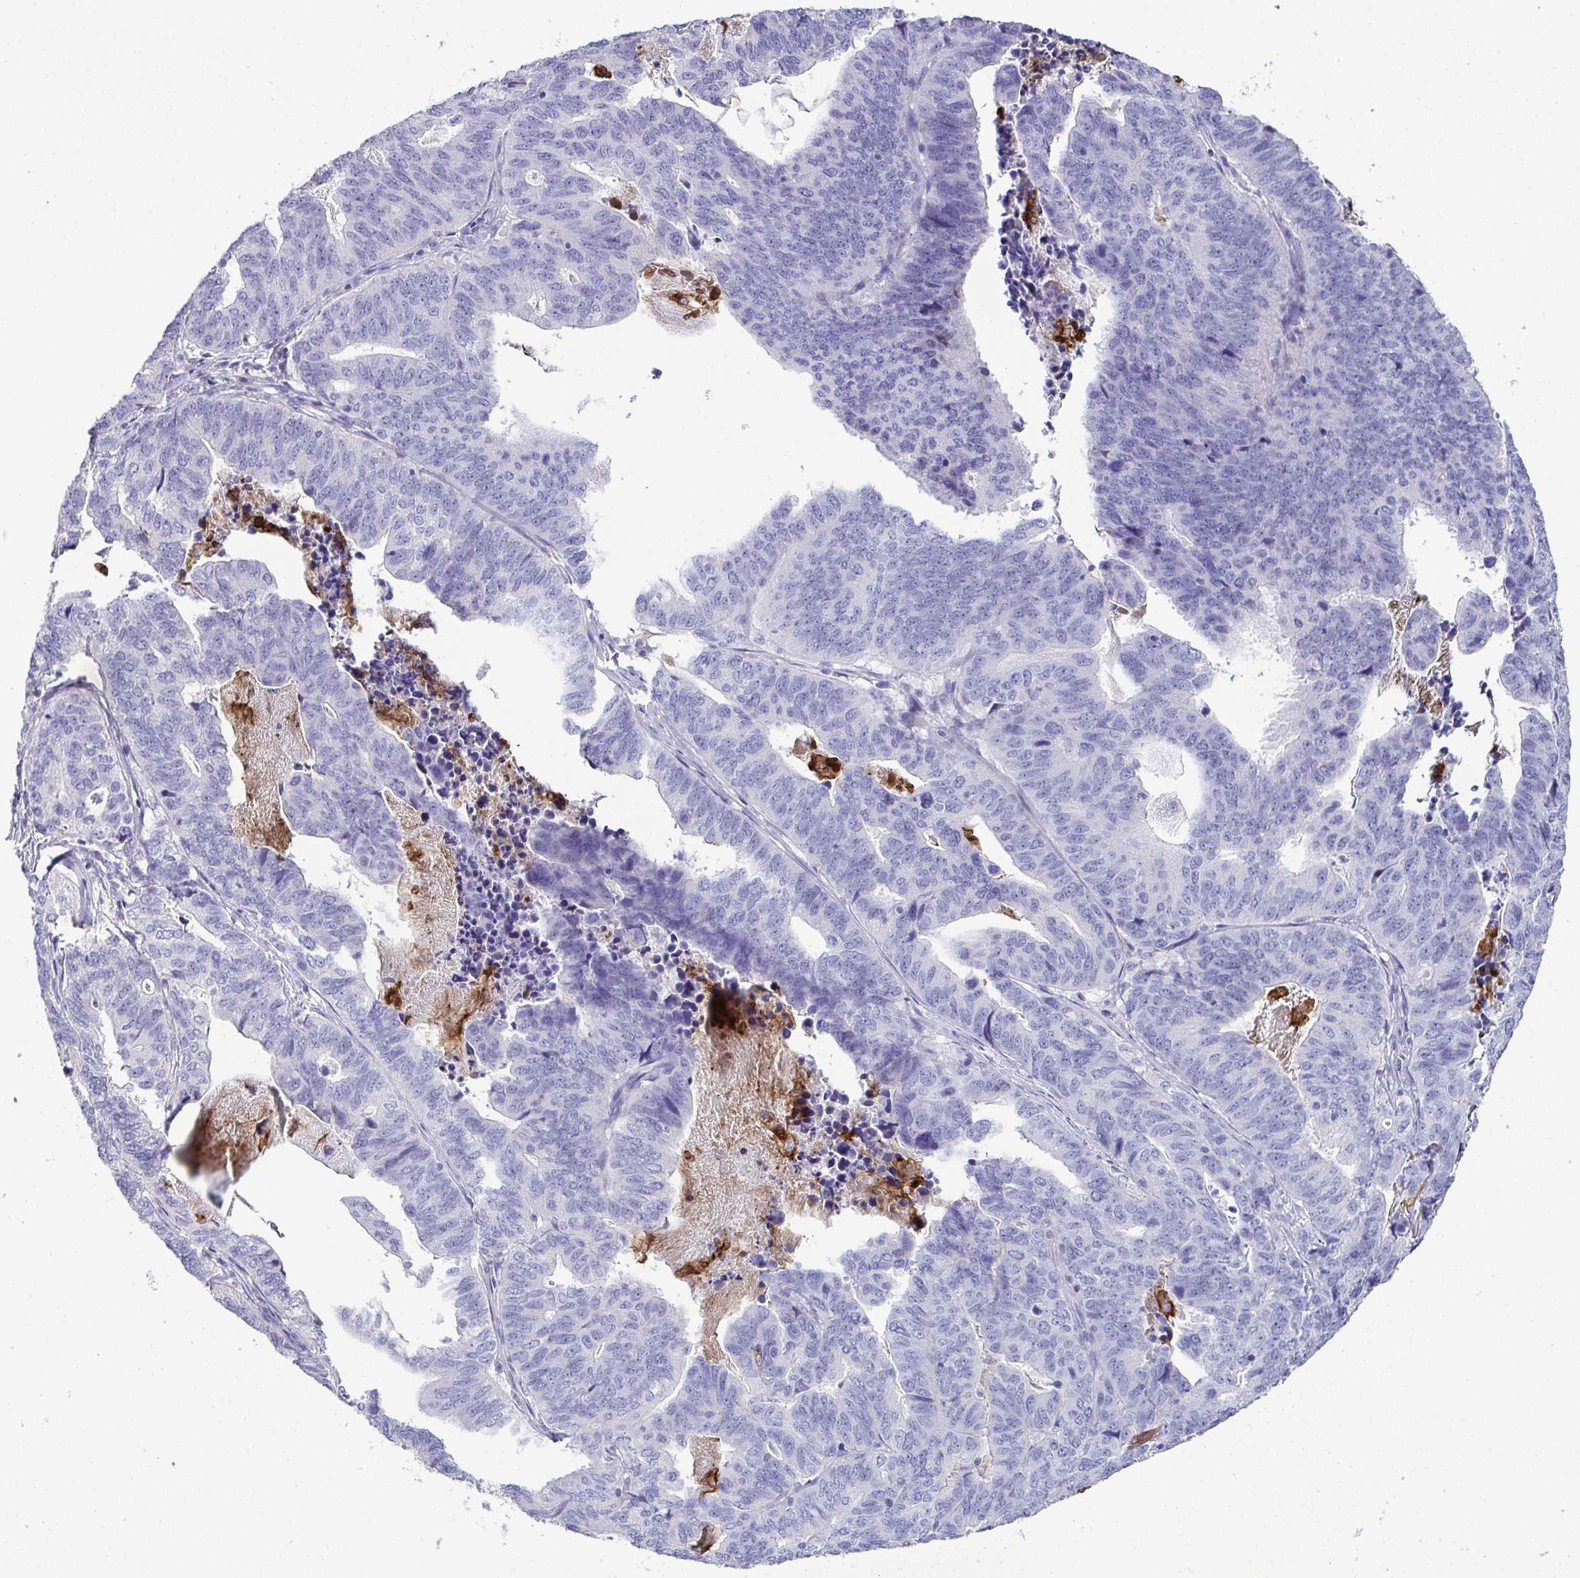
{"staining": {"intensity": "negative", "quantity": "none", "location": "none"}, "tissue": "stomach cancer", "cell_type": "Tumor cells", "image_type": "cancer", "snomed": [{"axis": "morphology", "description": "Adenocarcinoma, NOS"}, {"axis": "topography", "description": "Stomach, upper"}], "caption": "Tumor cells show no significant expression in stomach adenocarcinoma.", "gene": "MARCO", "patient": {"sex": "female", "age": 67}}